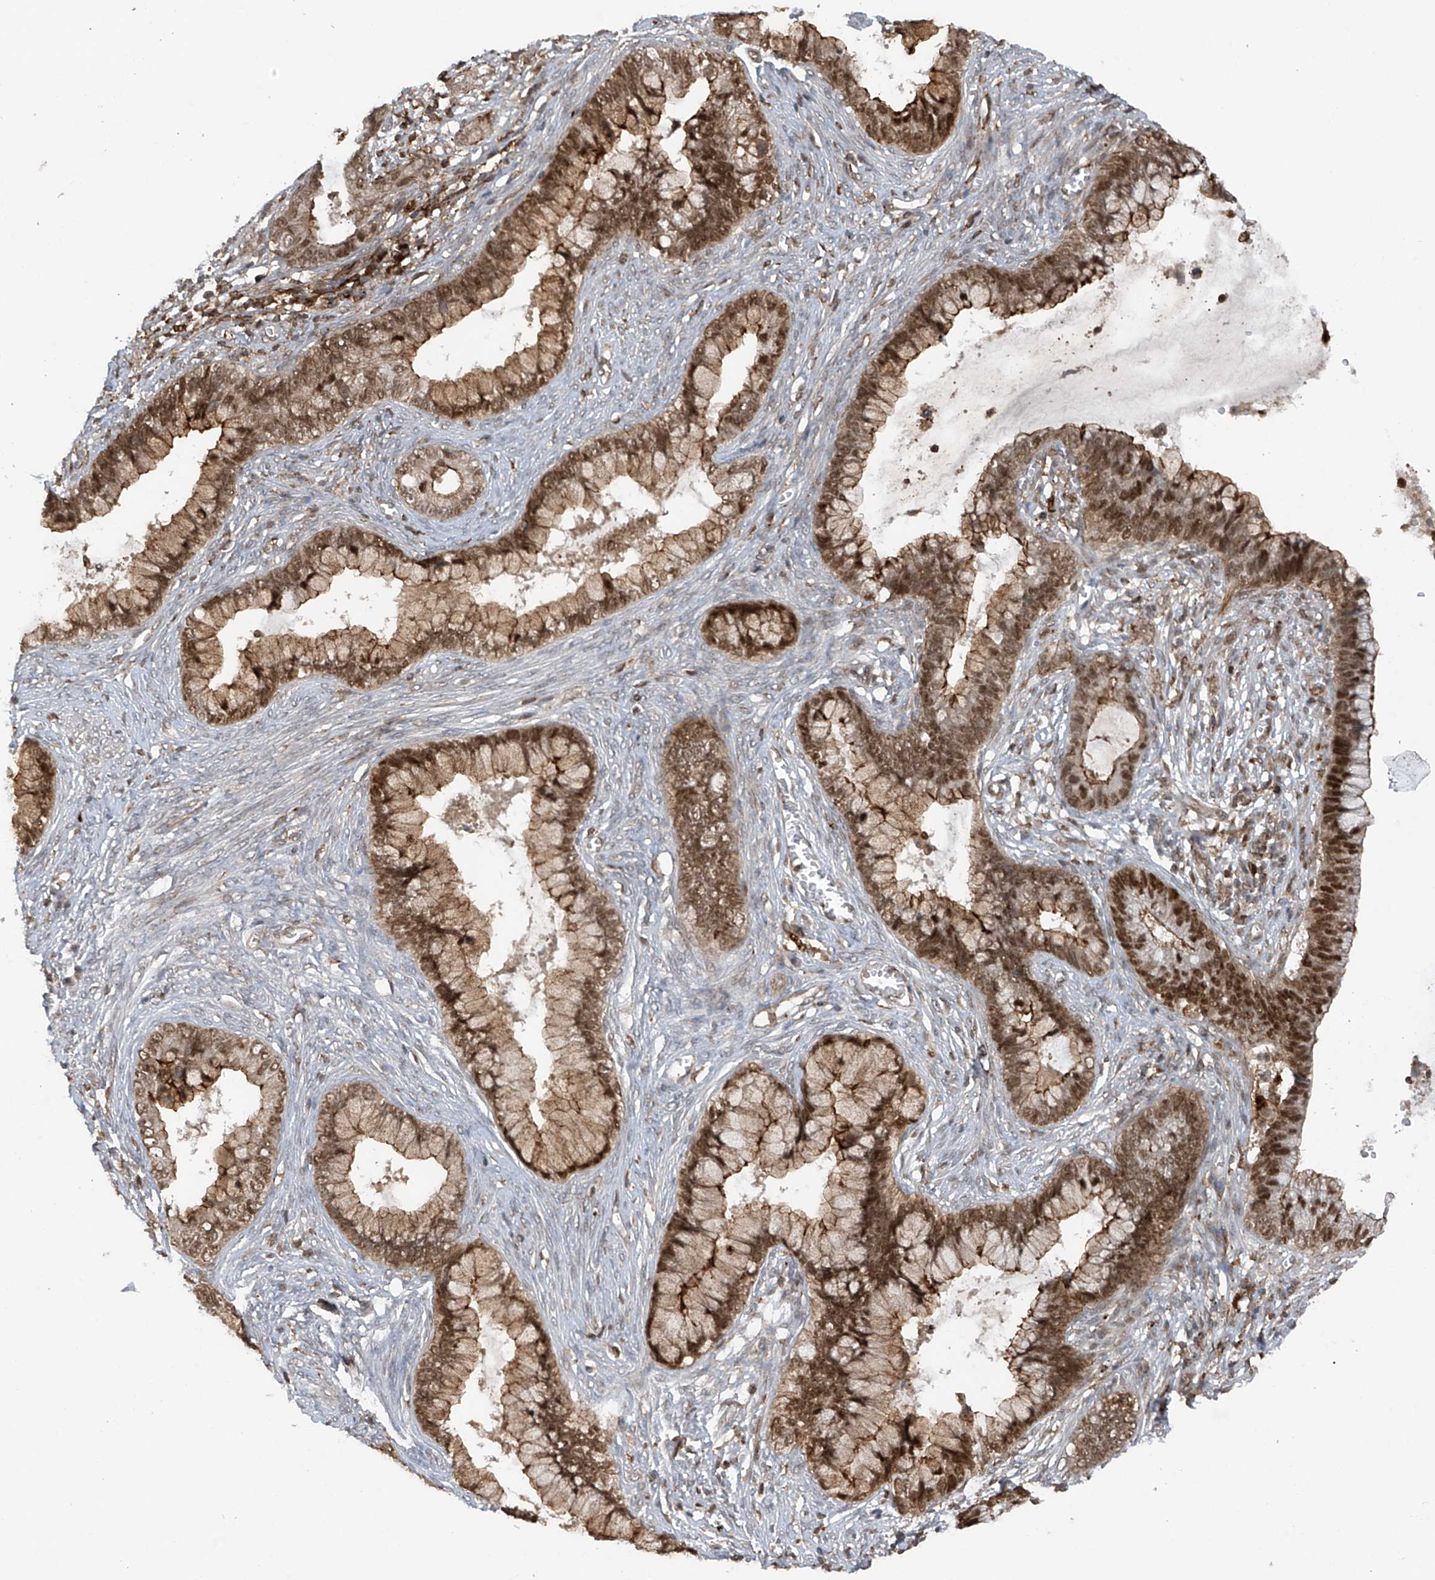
{"staining": {"intensity": "moderate", "quantity": ">75%", "location": "cytoplasmic/membranous,nuclear"}, "tissue": "cervical cancer", "cell_type": "Tumor cells", "image_type": "cancer", "snomed": [{"axis": "morphology", "description": "Adenocarcinoma, NOS"}, {"axis": "topography", "description": "Cervix"}], "caption": "Brown immunohistochemical staining in human cervical cancer reveals moderate cytoplasmic/membranous and nuclear positivity in about >75% of tumor cells.", "gene": "REPIN1", "patient": {"sex": "female", "age": 44}}